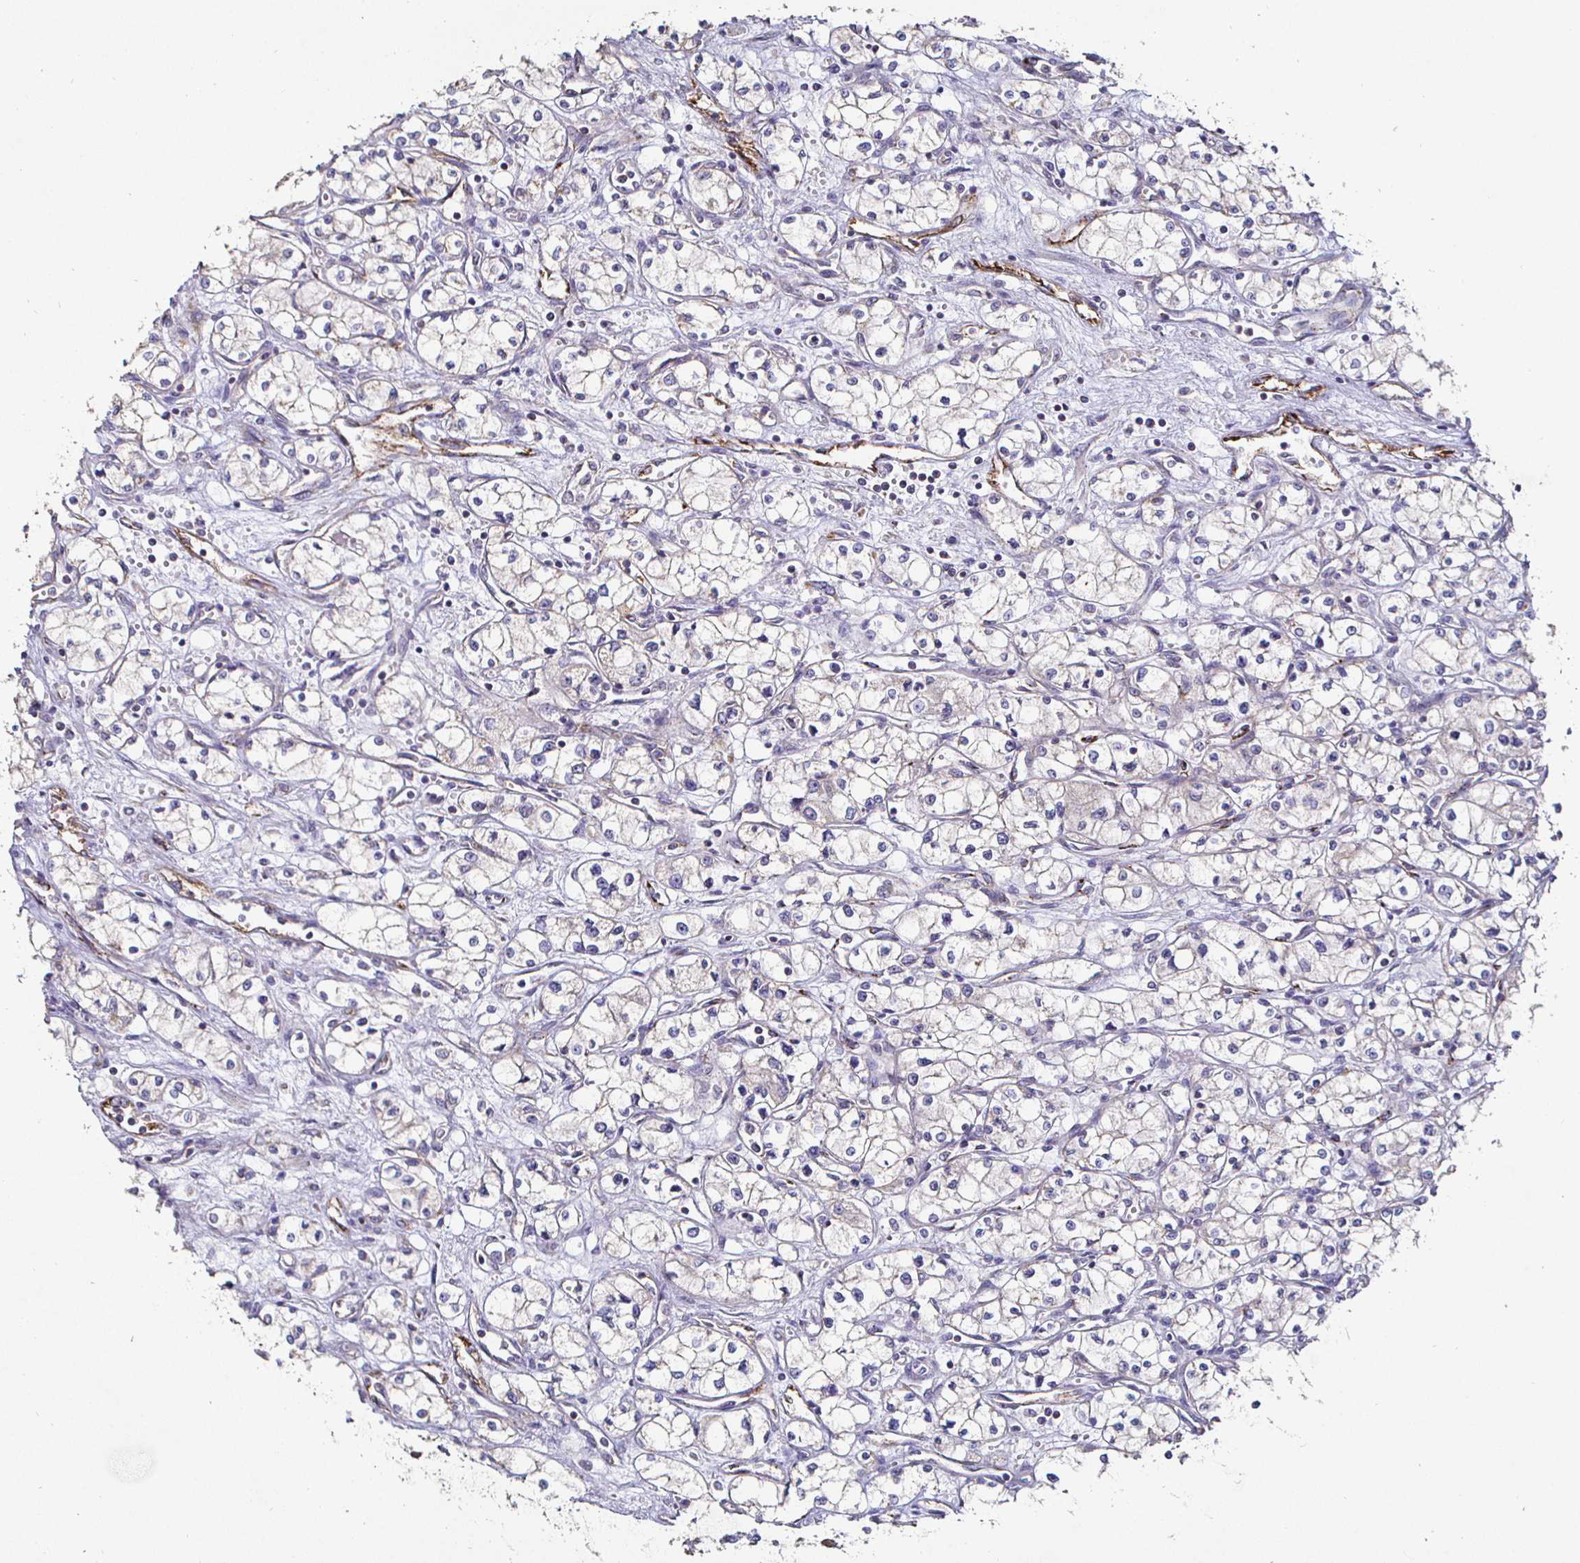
{"staining": {"intensity": "negative", "quantity": "none", "location": "none"}, "tissue": "renal cancer", "cell_type": "Tumor cells", "image_type": "cancer", "snomed": [{"axis": "morphology", "description": "Normal tissue, NOS"}, {"axis": "morphology", "description": "Adenocarcinoma, NOS"}, {"axis": "topography", "description": "Kidney"}], "caption": "Tumor cells are negative for protein expression in human renal cancer (adenocarcinoma).", "gene": "NRSN1", "patient": {"sex": "male", "age": 59}}